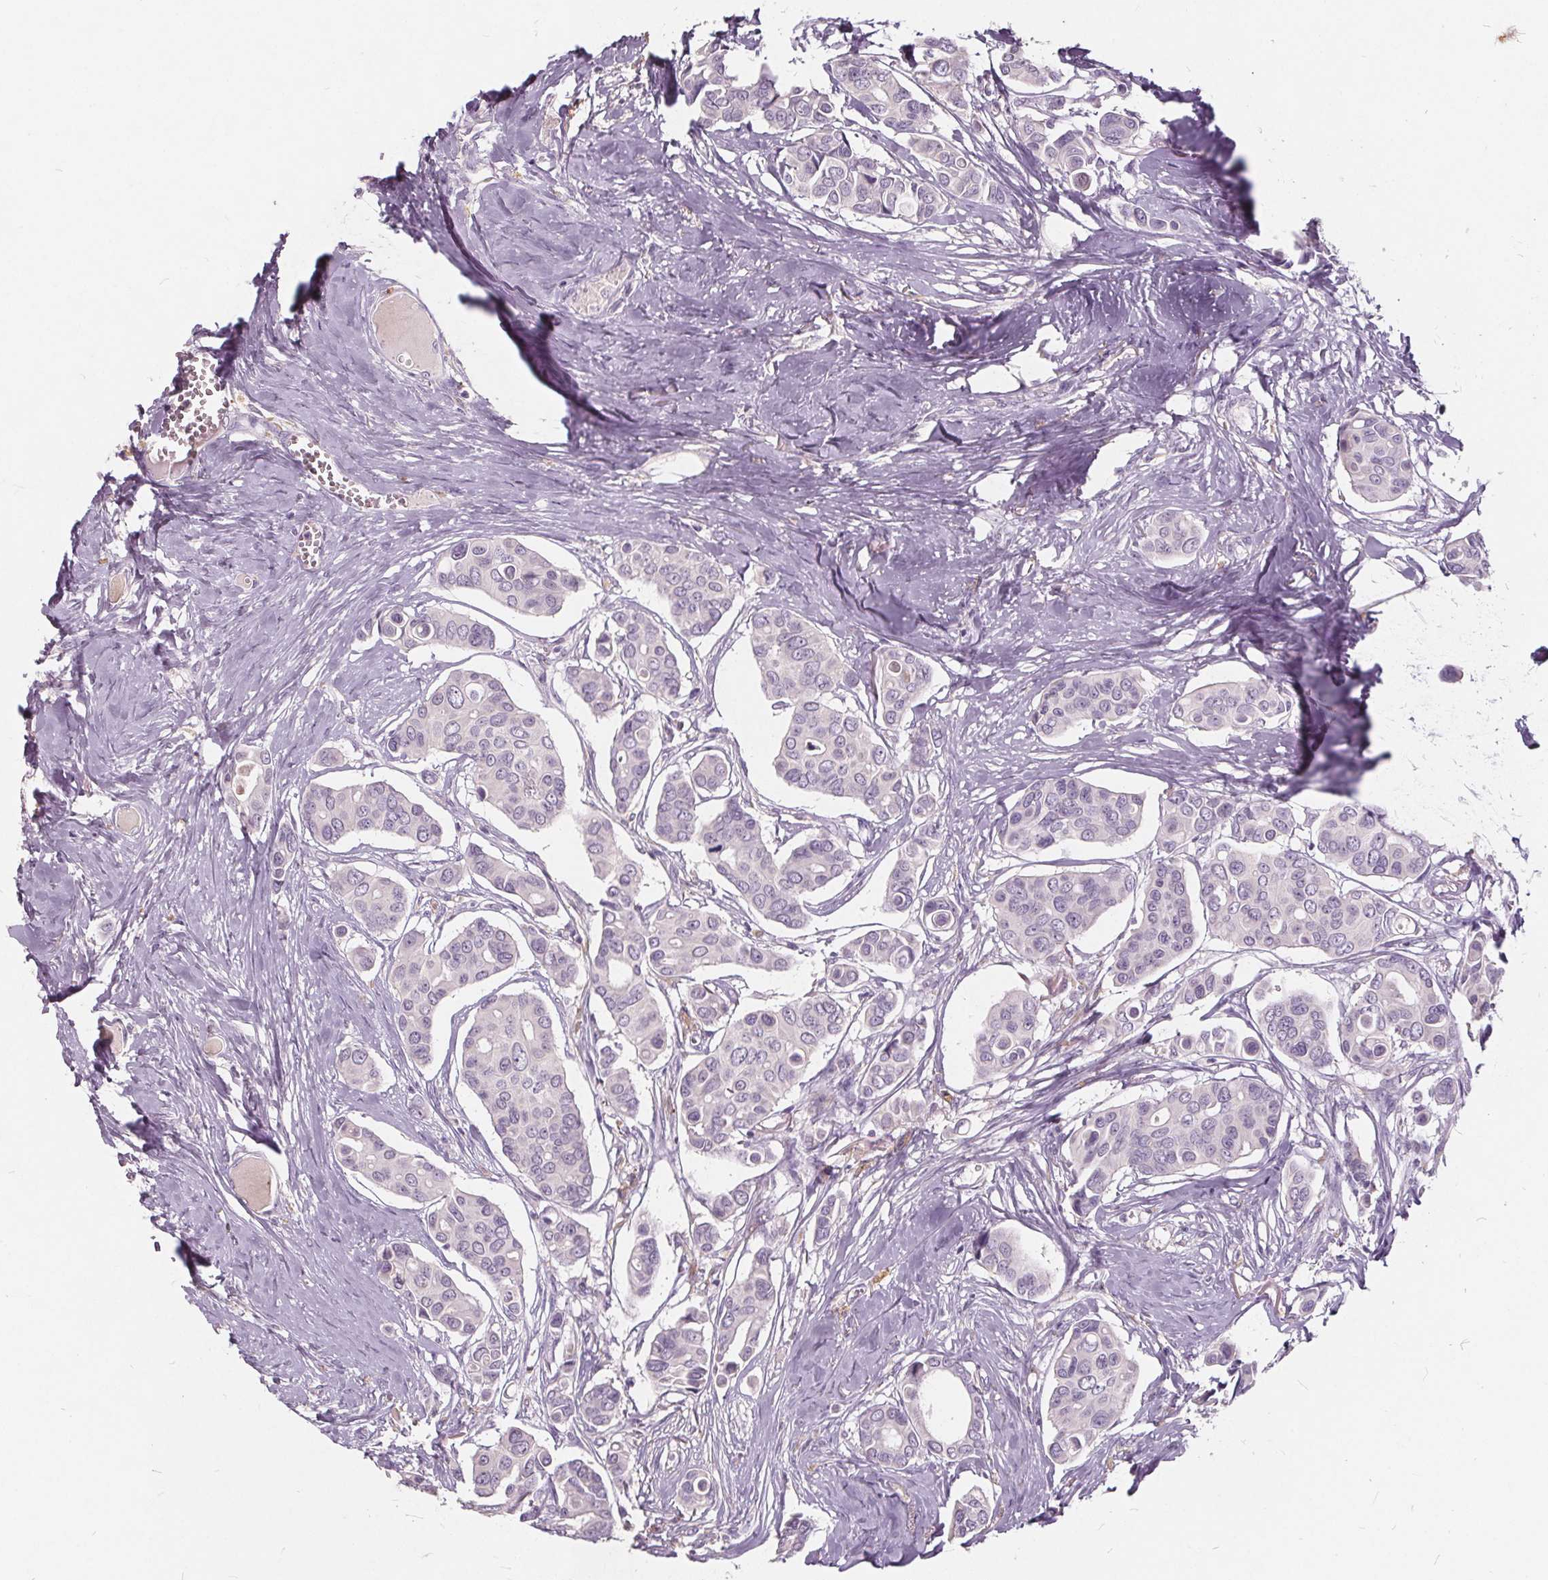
{"staining": {"intensity": "negative", "quantity": "none", "location": "none"}, "tissue": "breast cancer", "cell_type": "Tumor cells", "image_type": "cancer", "snomed": [{"axis": "morphology", "description": "Duct carcinoma"}, {"axis": "topography", "description": "Breast"}], "caption": "Immunohistochemical staining of breast intraductal carcinoma shows no significant expression in tumor cells. (DAB immunohistochemistry (IHC) with hematoxylin counter stain).", "gene": "PLA2G2E", "patient": {"sex": "female", "age": 54}}